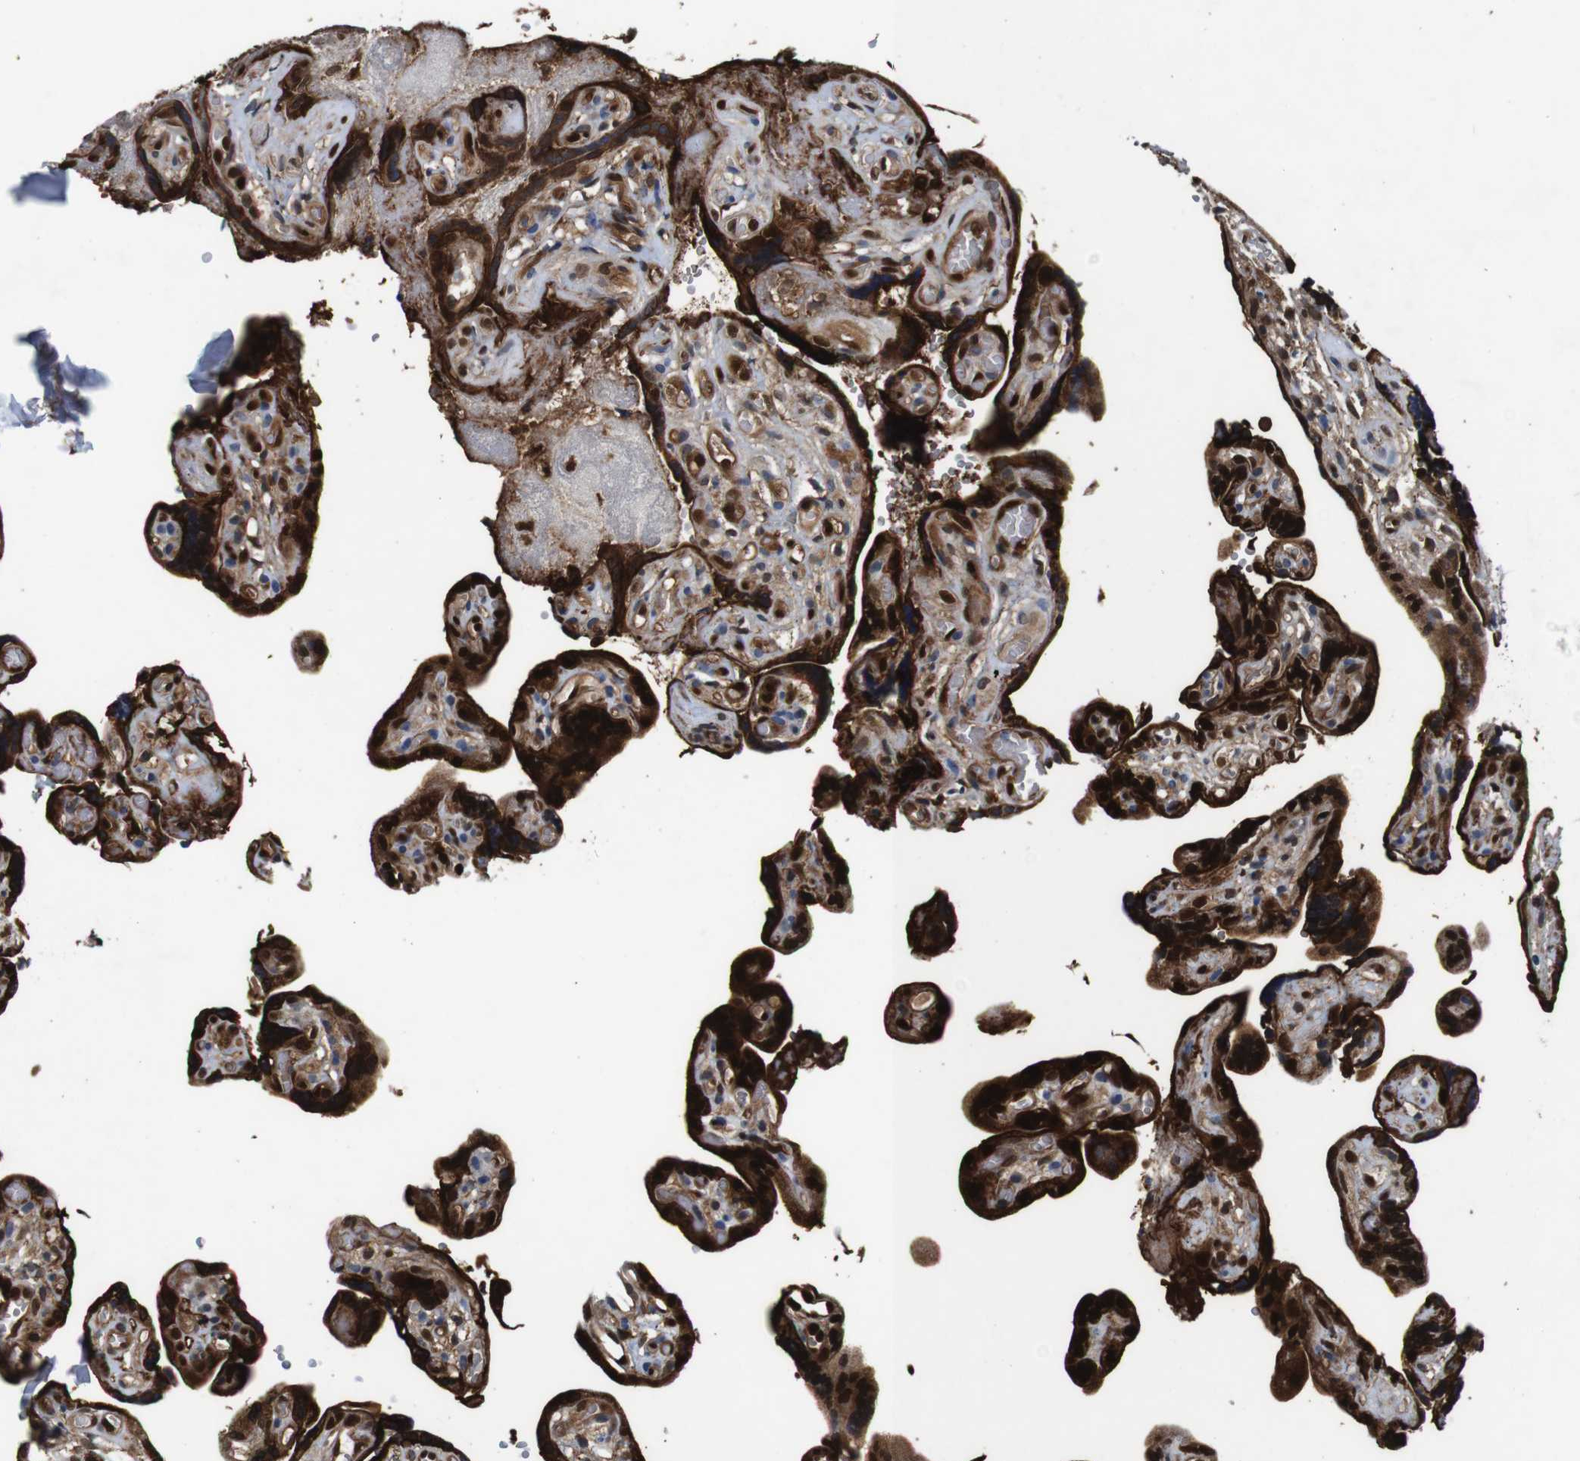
{"staining": {"intensity": "strong", "quantity": ">75%", "location": "cytoplasmic/membranous,nuclear"}, "tissue": "placenta", "cell_type": "Decidual cells", "image_type": "normal", "snomed": [{"axis": "morphology", "description": "Normal tissue, NOS"}, {"axis": "topography", "description": "Placenta"}], "caption": "Protein staining by IHC shows strong cytoplasmic/membranous,nuclear staining in about >75% of decidual cells in normal placenta.", "gene": "ANXA1", "patient": {"sex": "female", "age": 30}}